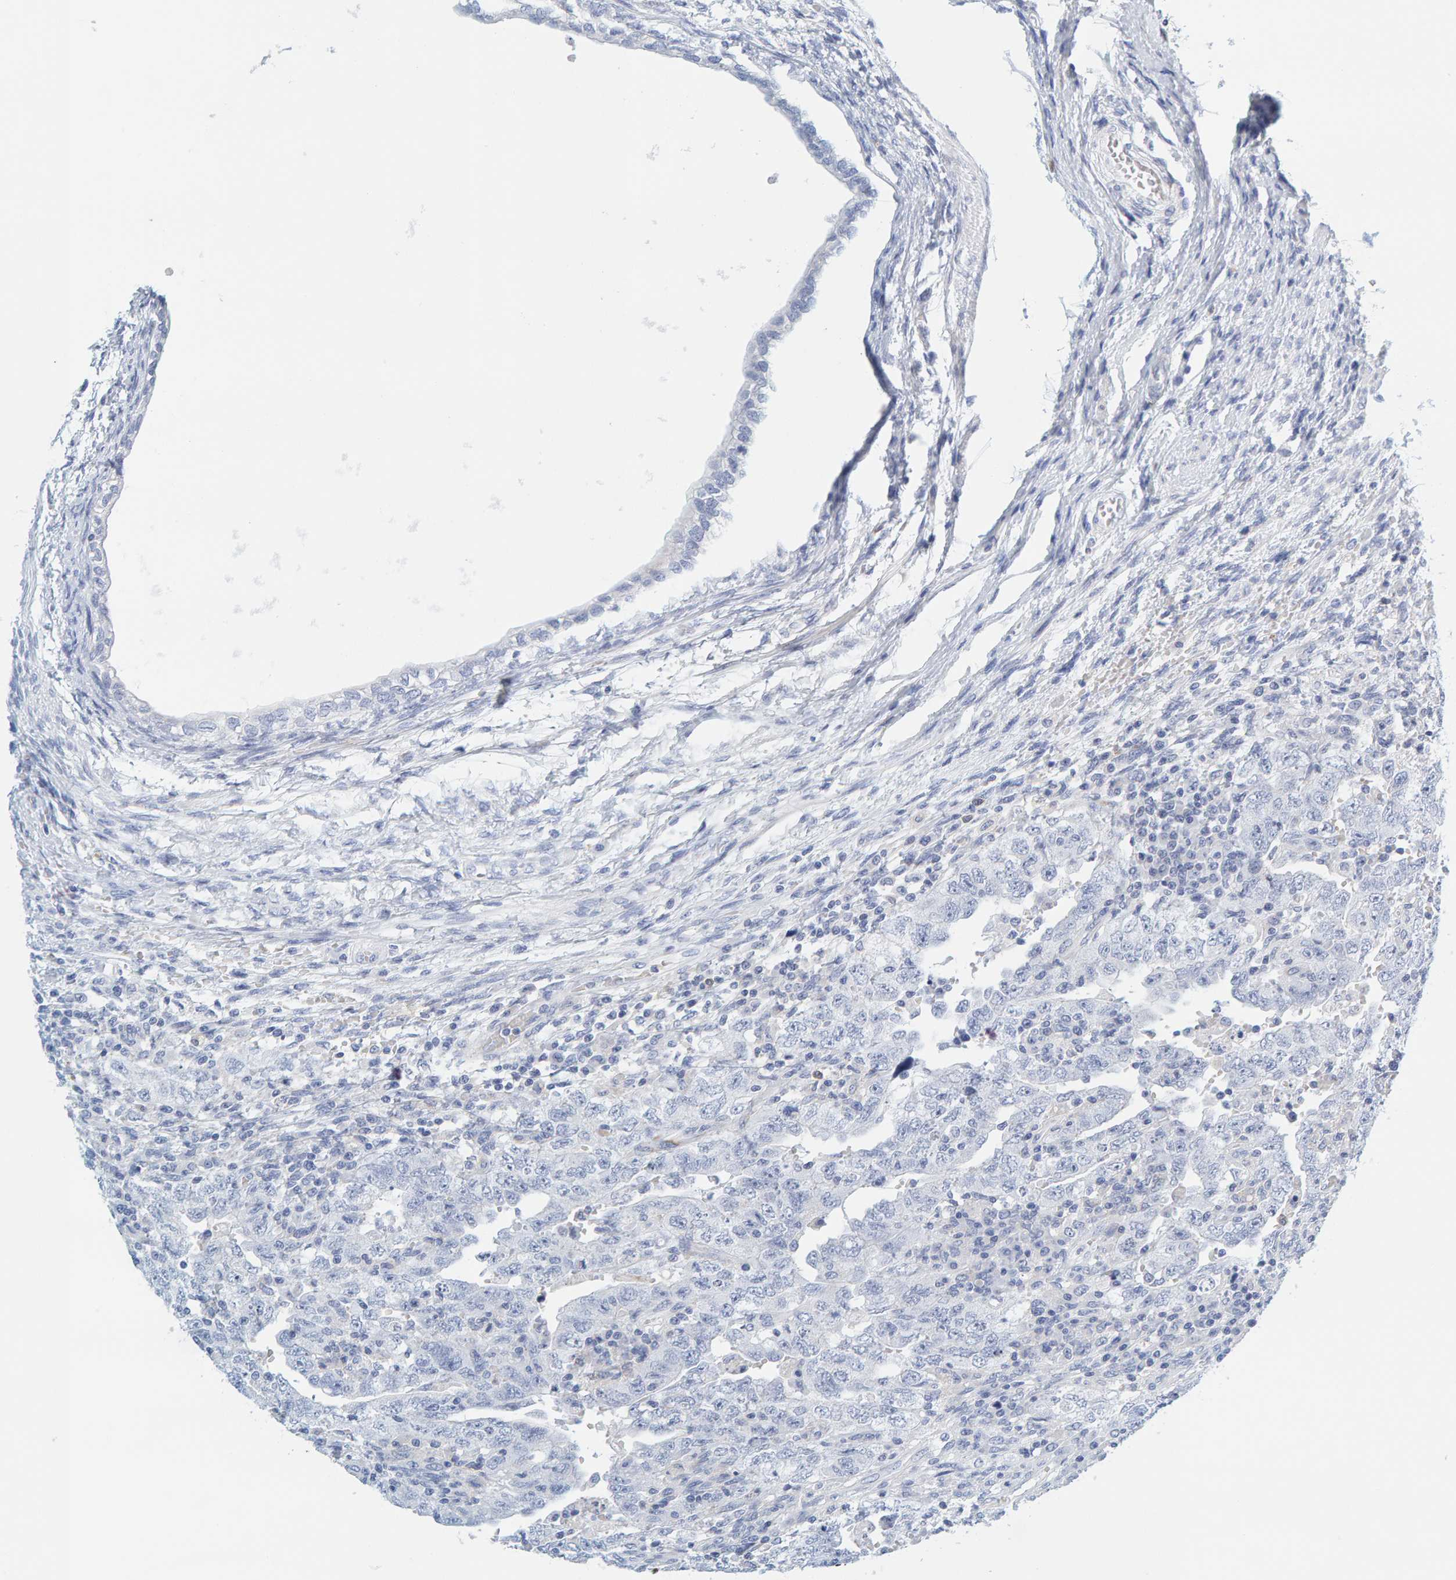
{"staining": {"intensity": "negative", "quantity": "none", "location": "none"}, "tissue": "testis cancer", "cell_type": "Tumor cells", "image_type": "cancer", "snomed": [{"axis": "morphology", "description": "Carcinoma, Embryonal, NOS"}, {"axis": "topography", "description": "Testis"}], "caption": "High power microscopy micrograph of an immunohistochemistry micrograph of embryonal carcinoma (testis), revealing no significant positivity in tumor cells.", "gene": "MOG", "patient": {"sex": "male", "age": 26}}